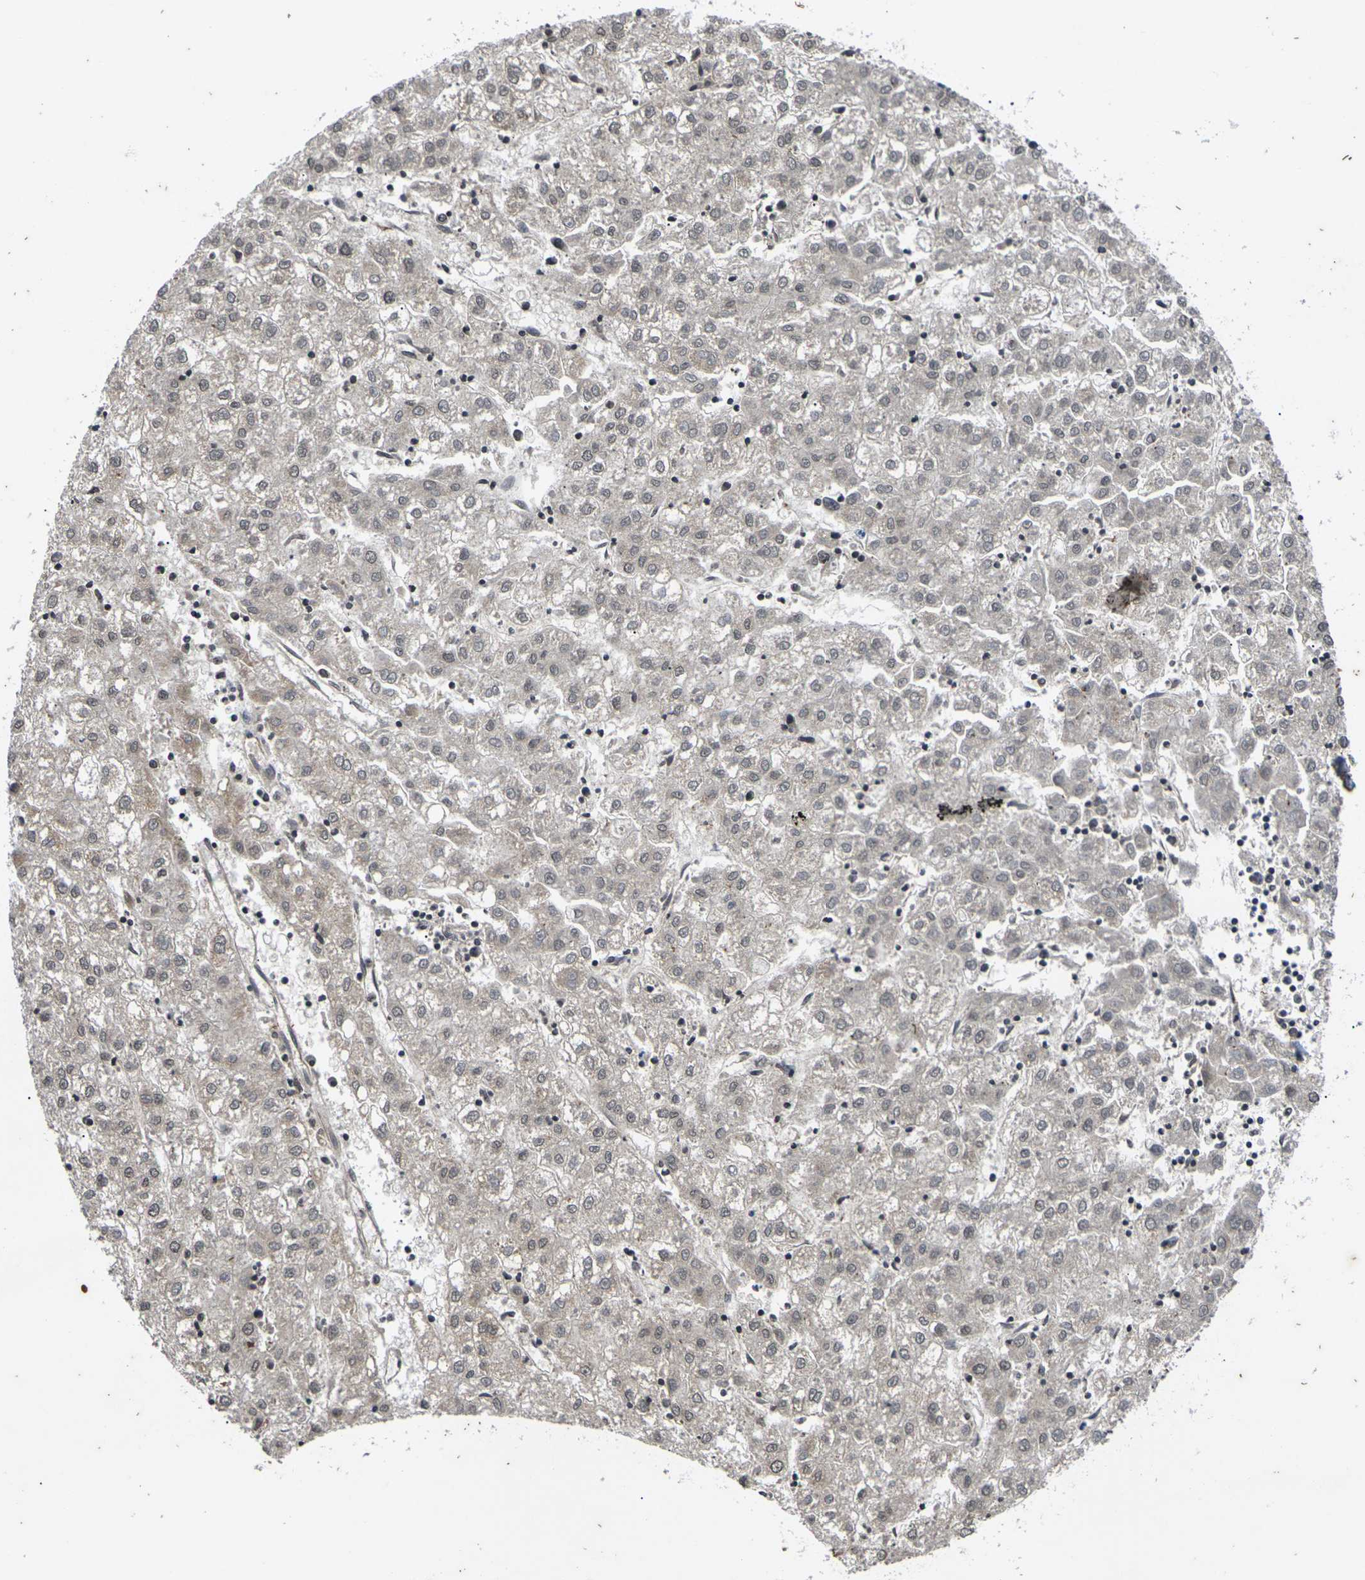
{"staining": {"intensity": "weak", "quantity": ">75%", "location": "cytoplasmic/membranous"}, "tissue": "liver cancer", "cell_type": "Tumor cells", "image_type": "cancer", "snomed": [{"axis": "morphology", "description": "Carcinoma, Hepatocellular, NOS"}, {"axis": "topography", "description": "Liver"}], "caption": "Liver cancer stained for a protein displays weak cytoplasmic/membranous positivity in tumor cells. The staining was performed using DAB (3,3'-diaminobenzidine), with brown indicating positive protein expression. Nuclei are stained blue with hematoxylin.", "gene": "DKK2", "patient": {"sex": "male", "age": 72}}